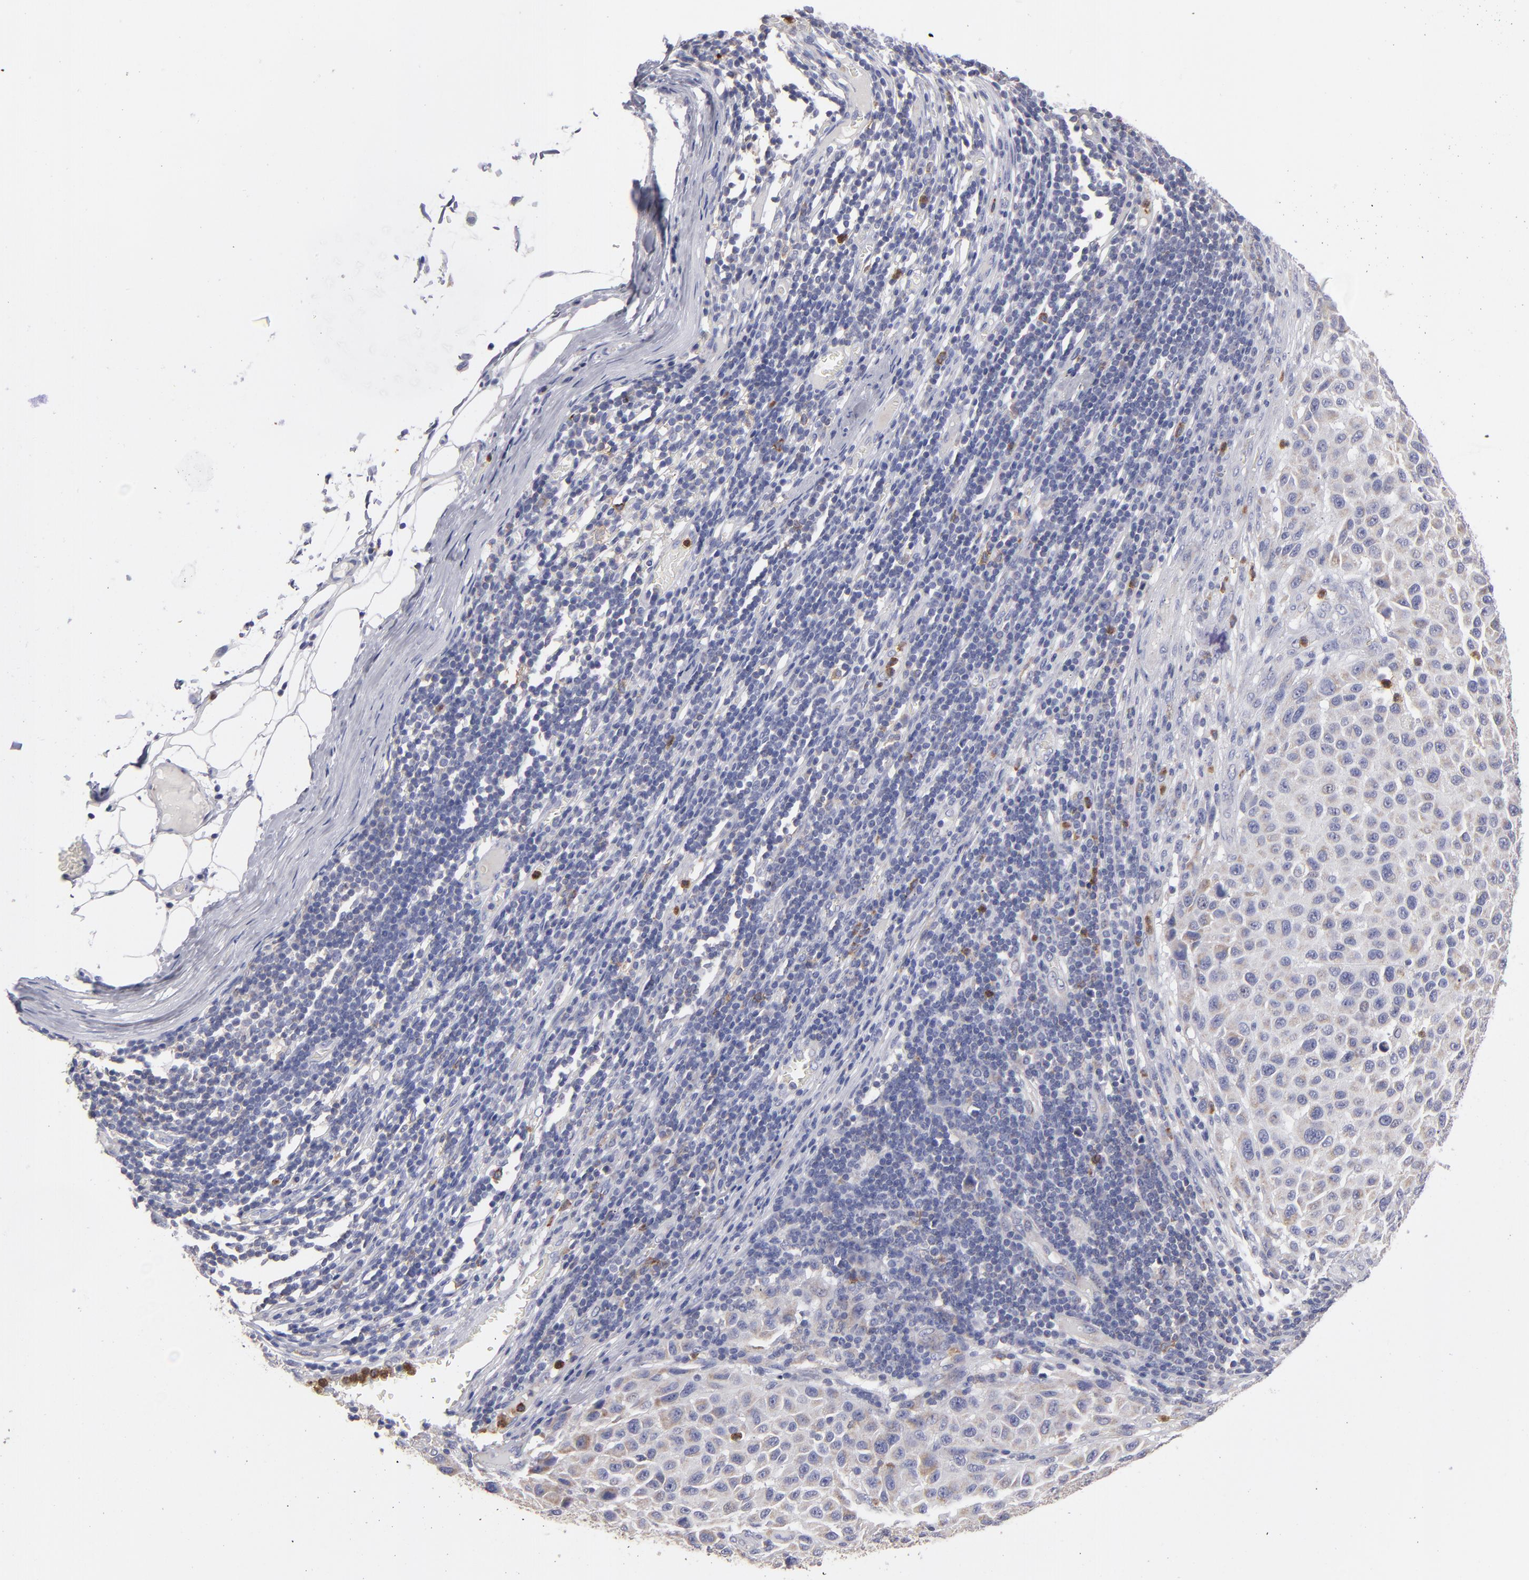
{"staining": {"intensity": "weak", "quantity": ">75%", "location": "cytoplasmic/membranous"}, "tissue": "melanoma", "cell_type": "Tumor cells", "image_type": "cancer", "snomed": [{"axis": "morphology", "description": "Malignant melanoma, Metastatic site"}, {"axis": "topography", "description": "Lymph node"}], "caption": "Melanoma stained with DAB immunohistochemistry (IHC) exhibits low levels of weak cytoplasmic/membranous staining in approximately >75% of tumor cells.", "gene": "FGR", "patient": {"sex": "male", "age": 61}}